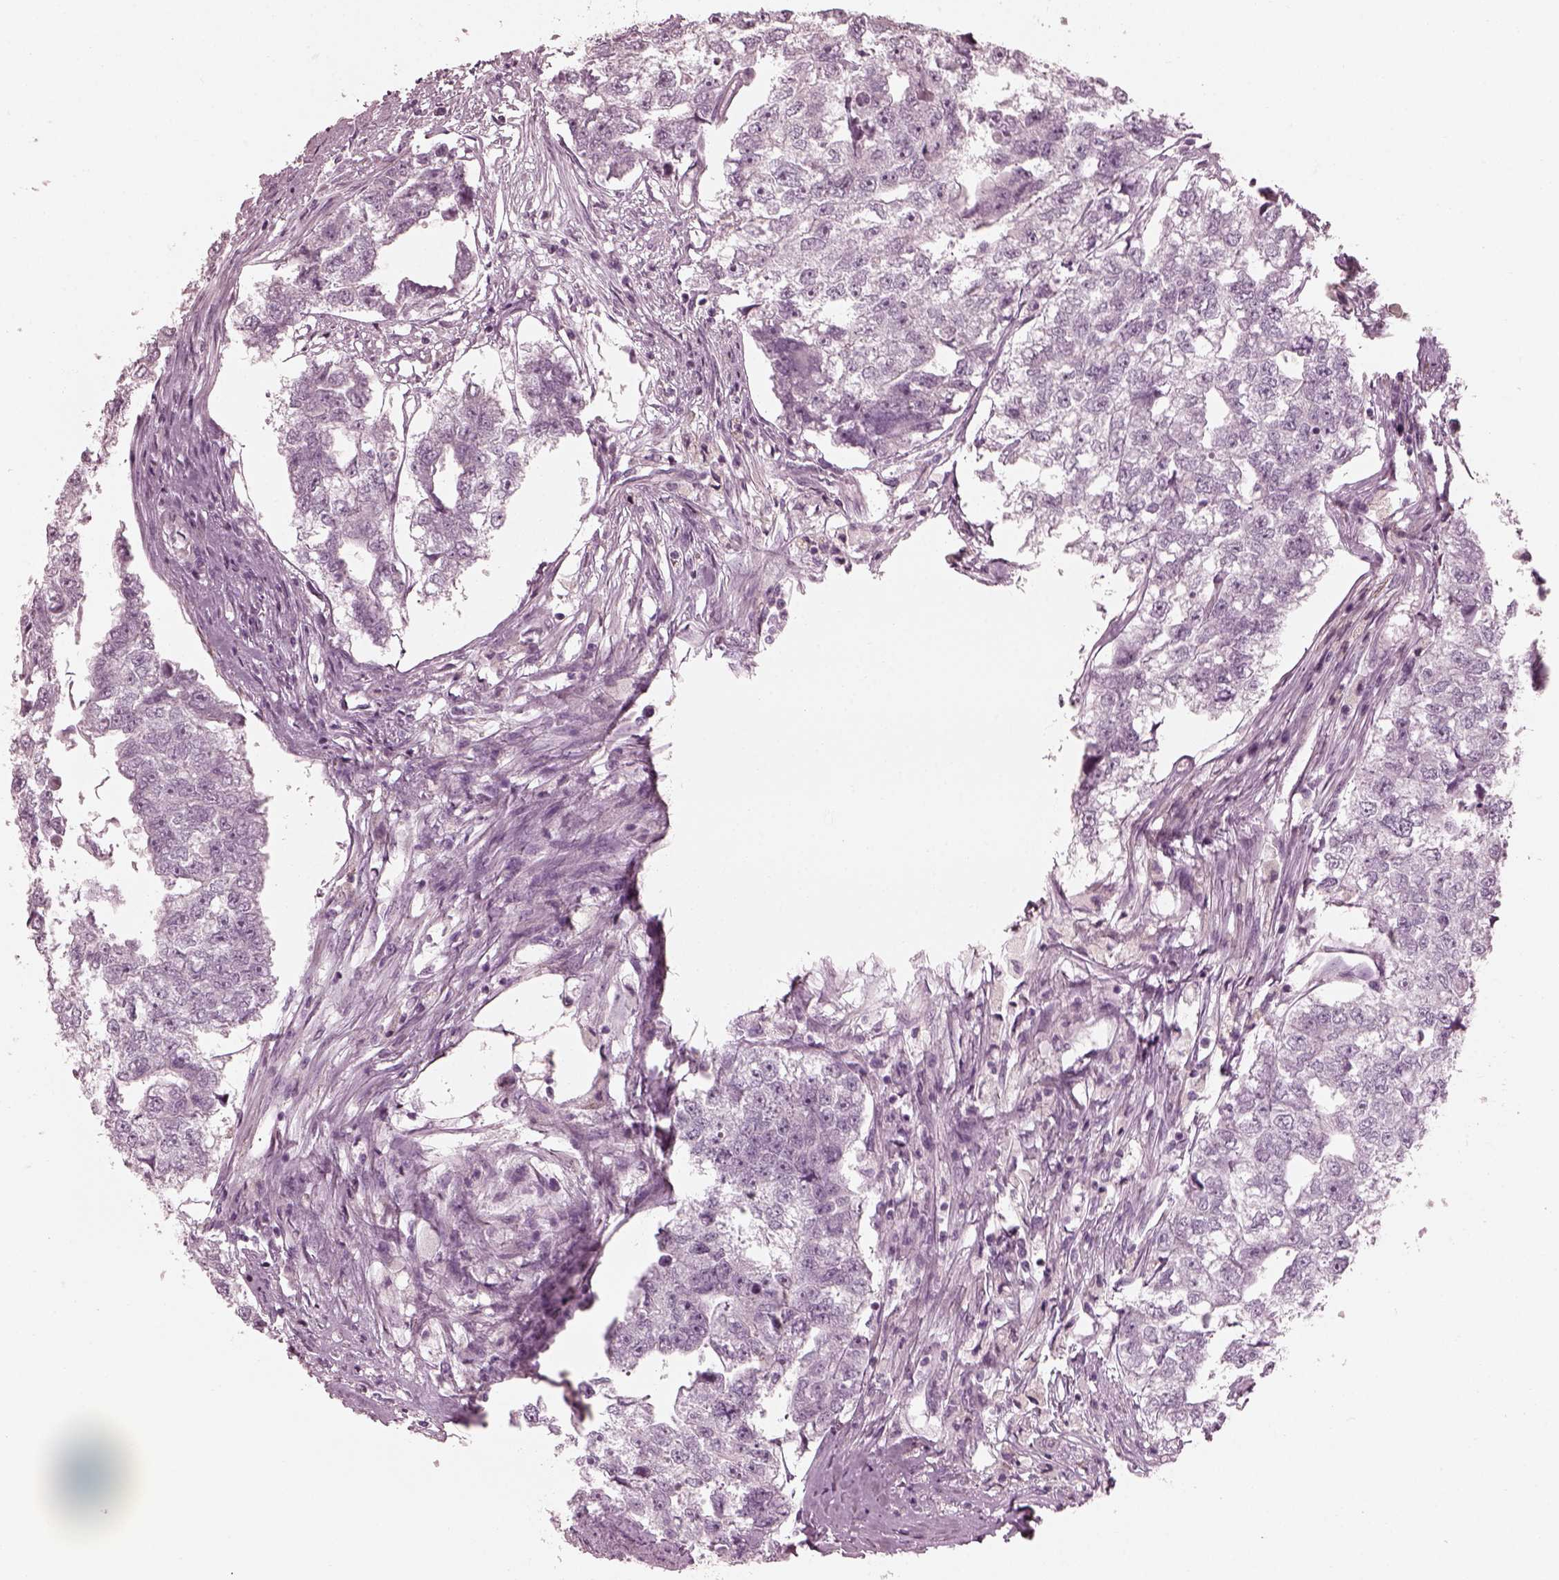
{"staining": {"intensity": "negative", "quantity": "none", "location": "none"}, "tissue": "testis cancer", "cell_type": "Tumor cells", "image_type": "cancer", "snomed": [{"axis": "morphology", "description": "Carcinoma, Embryonal, NOS"}, {"axis": "morphology", "description": "Teratoma, malignant, NOS"}, {"axis": "topography", "description": "Testis"}], "caption": "Testis cancer (embryonal carcinoma) stained for a protein using immunohistochemistry (IHC) shows no staining tumor cells.", "gene": "SAXO2", "patient": {"sex": "male", "age": 44}}